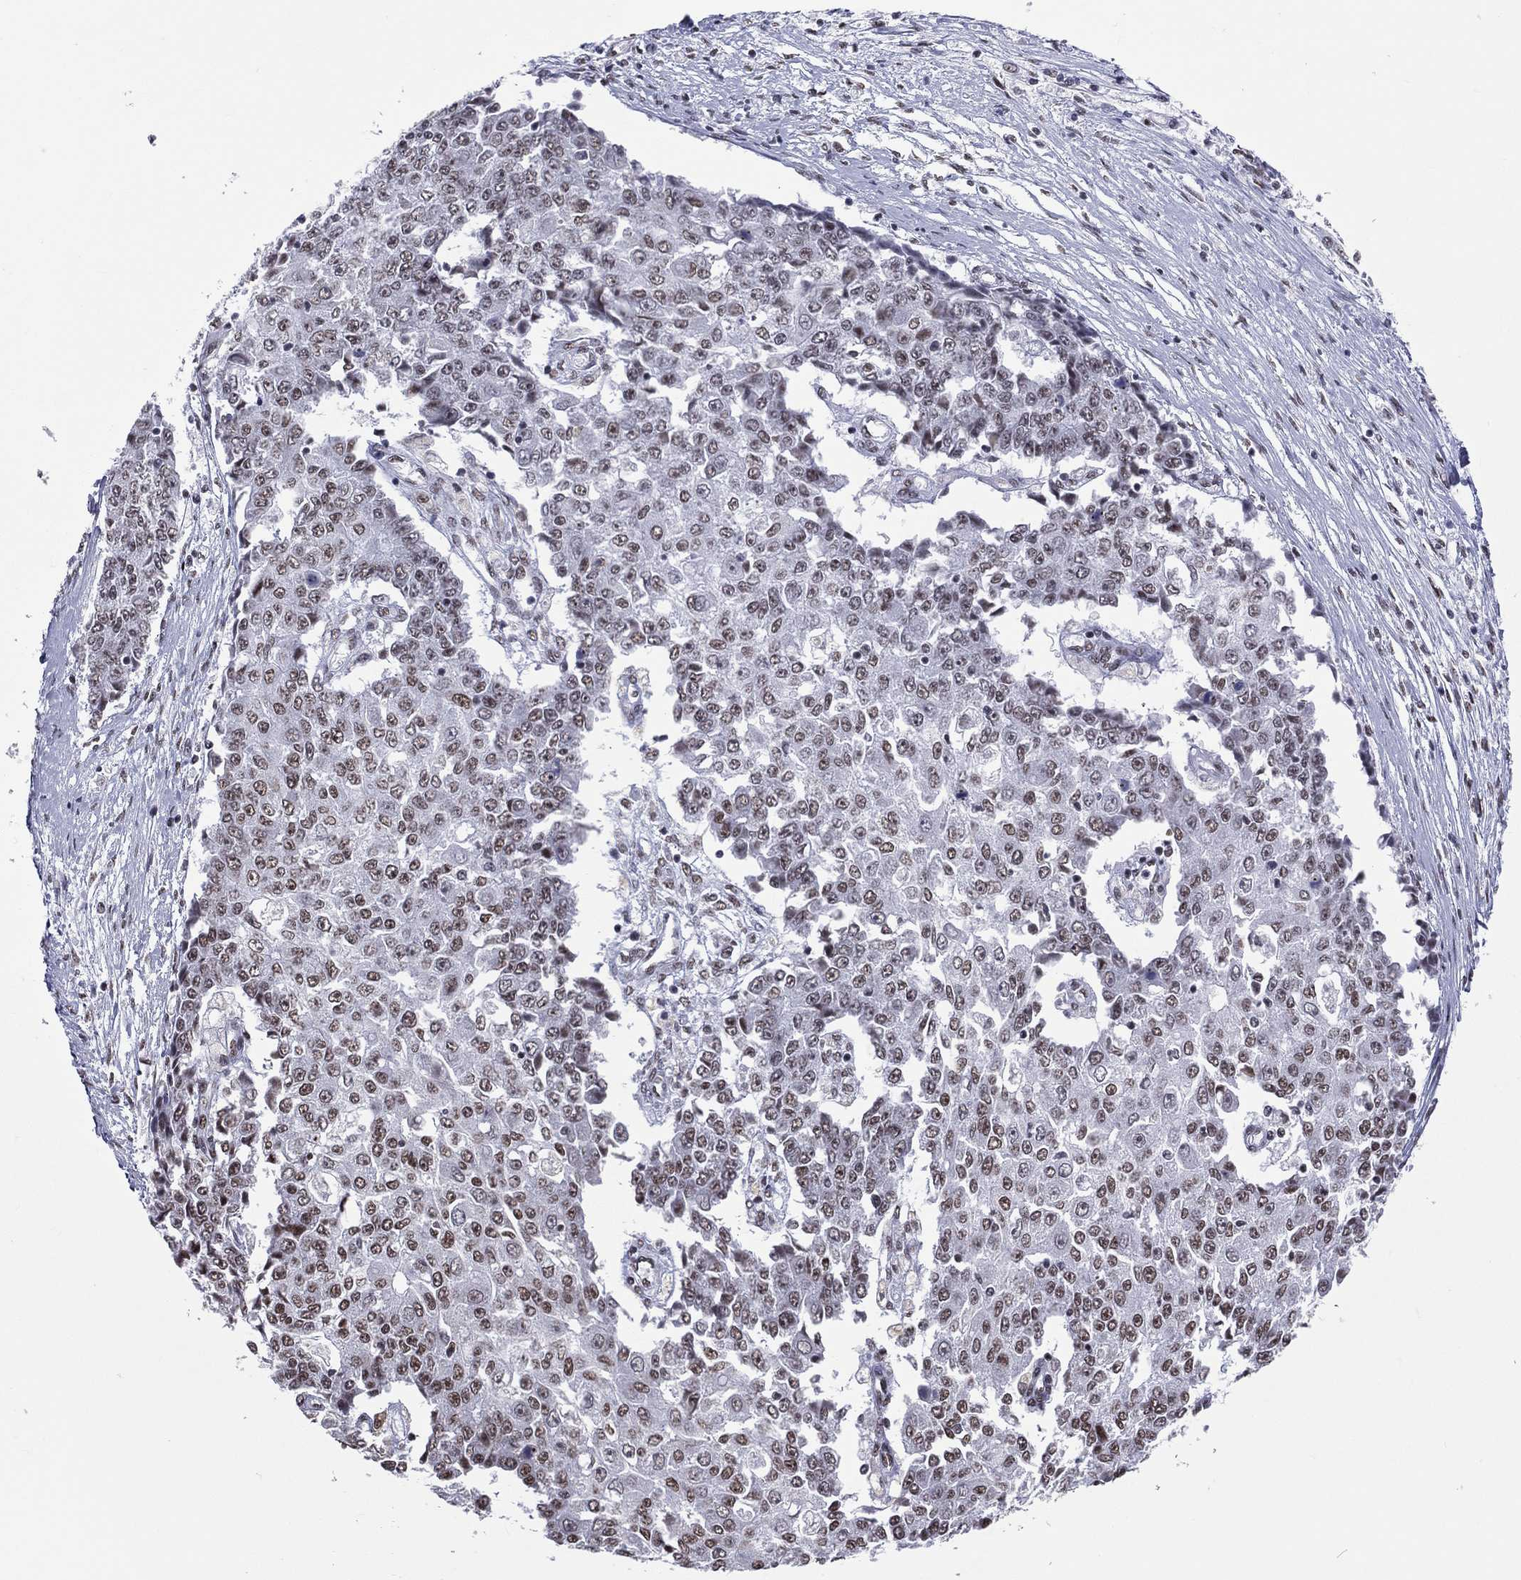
{"staining": {"intensity": "moderate", "quantity": "<25%", "location": "nuclear"}, "tissue": "ovarian cancer", "cell_type": "Tumor cells", "image_type": "cancer", "snomed": [{"axis": "morphology", "description": "Carcinoma, endometroid"}, {"axis": "topography", "description": "Ovary"}], "caption": "Tumor cells demonstrate low levels of moderate nuclear staining in about <25% of cells in ovarian endometroid carcinoma.", "gene": "ZNF7", "patient": {"sex": "female", "age": 42}}